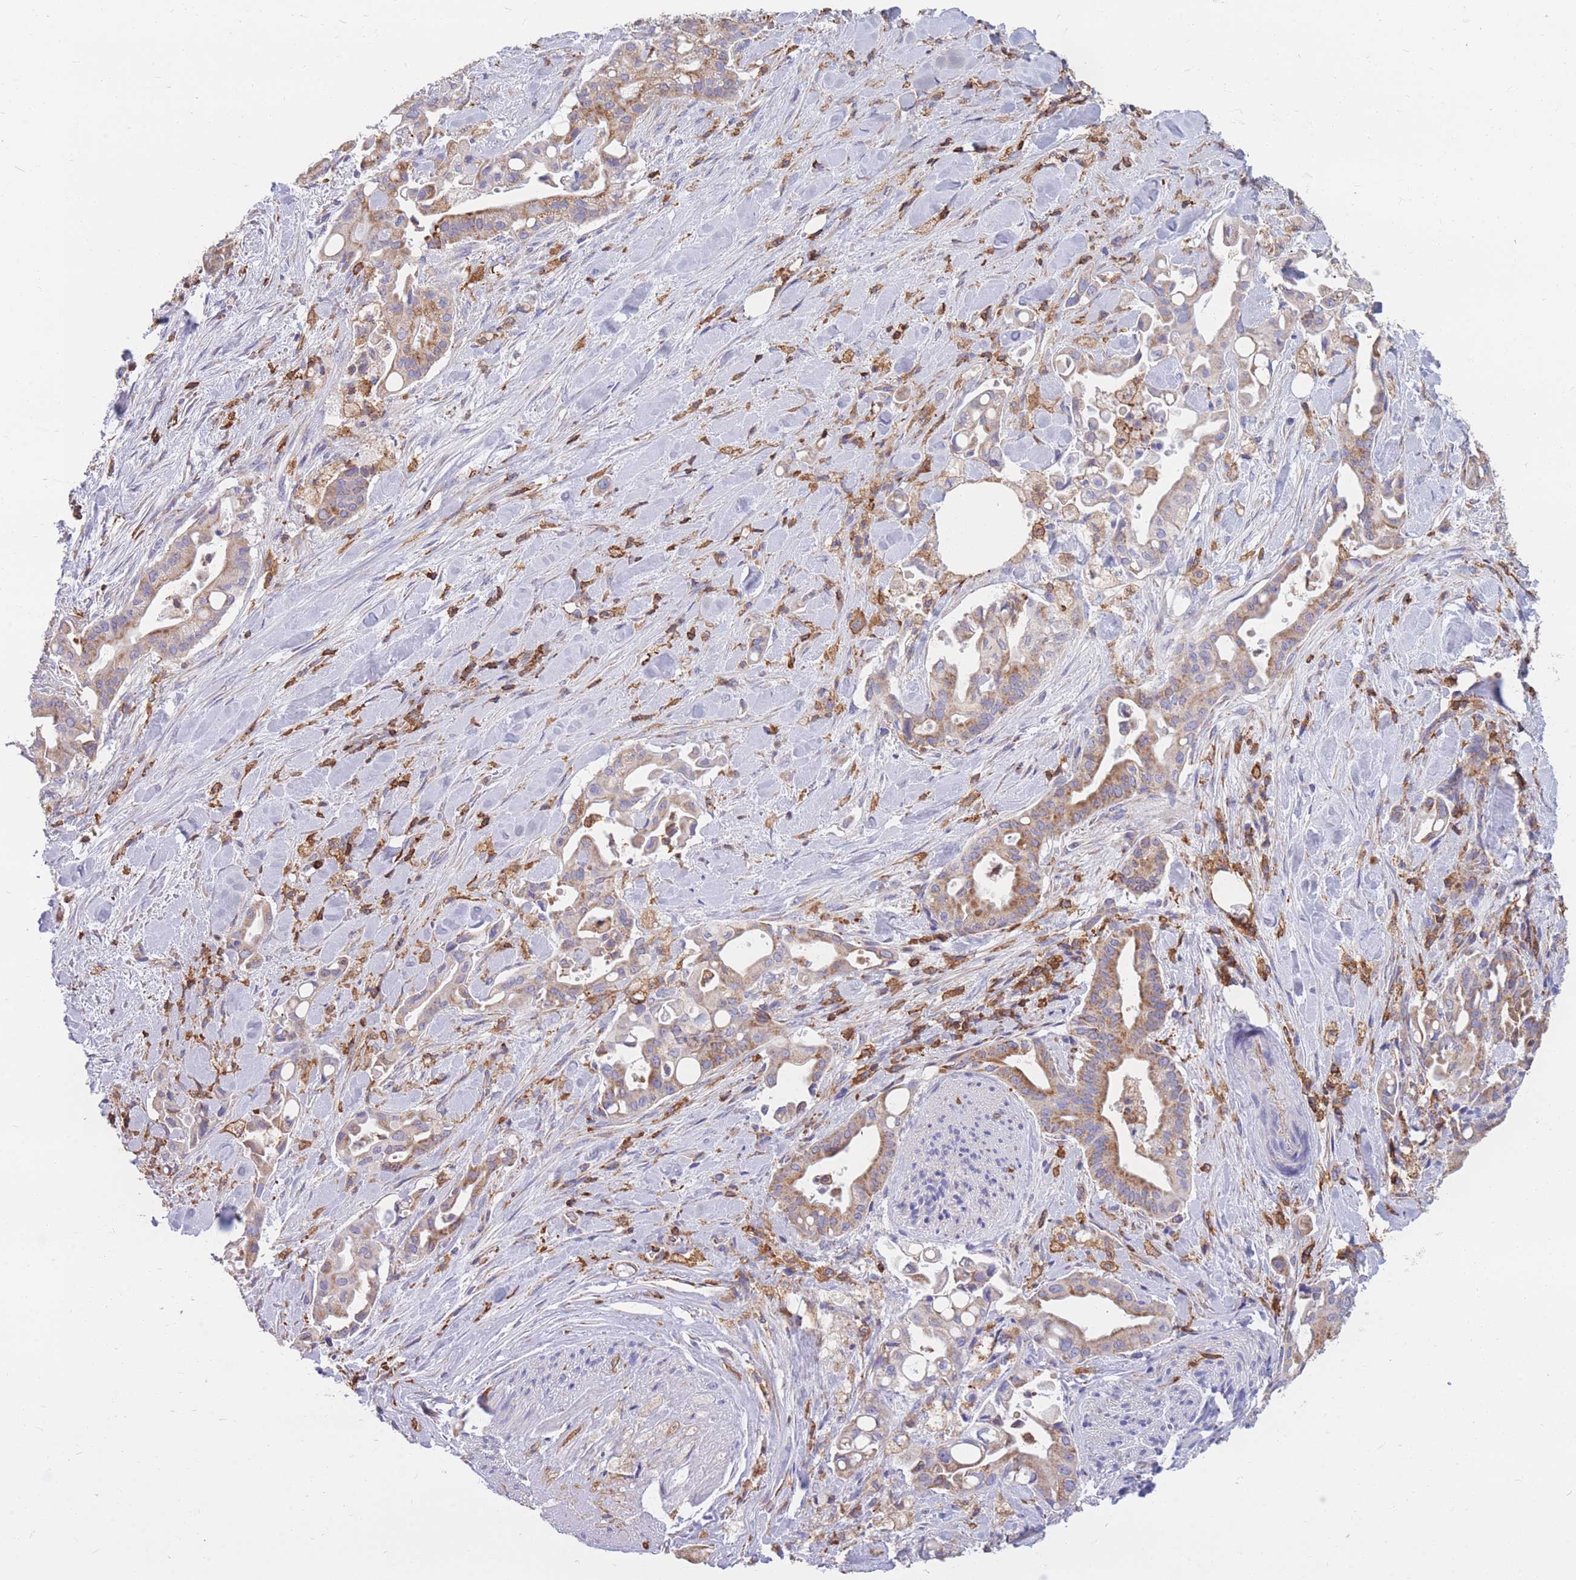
{"staining": {"intensity": "weak", "quantity": ">75%", "location": "cytoplasmic/membranous"}, "tissue": "liver cancer", "cell_type": "Tumor cells", "image_type": "cancer", "snomed": [{"axis": "morphology", "description": "Cholangiocarcinoma"}, {"axis": "topography", "description": "Liver"}], "caption": "An image of human cholangiocarcinoma (liver) stained for a protein shows weak cytoplasmic/membranous brown staining in tumor cells.", "gene": "MRPL54", "patient": {"sex": "female", "age": 68}}